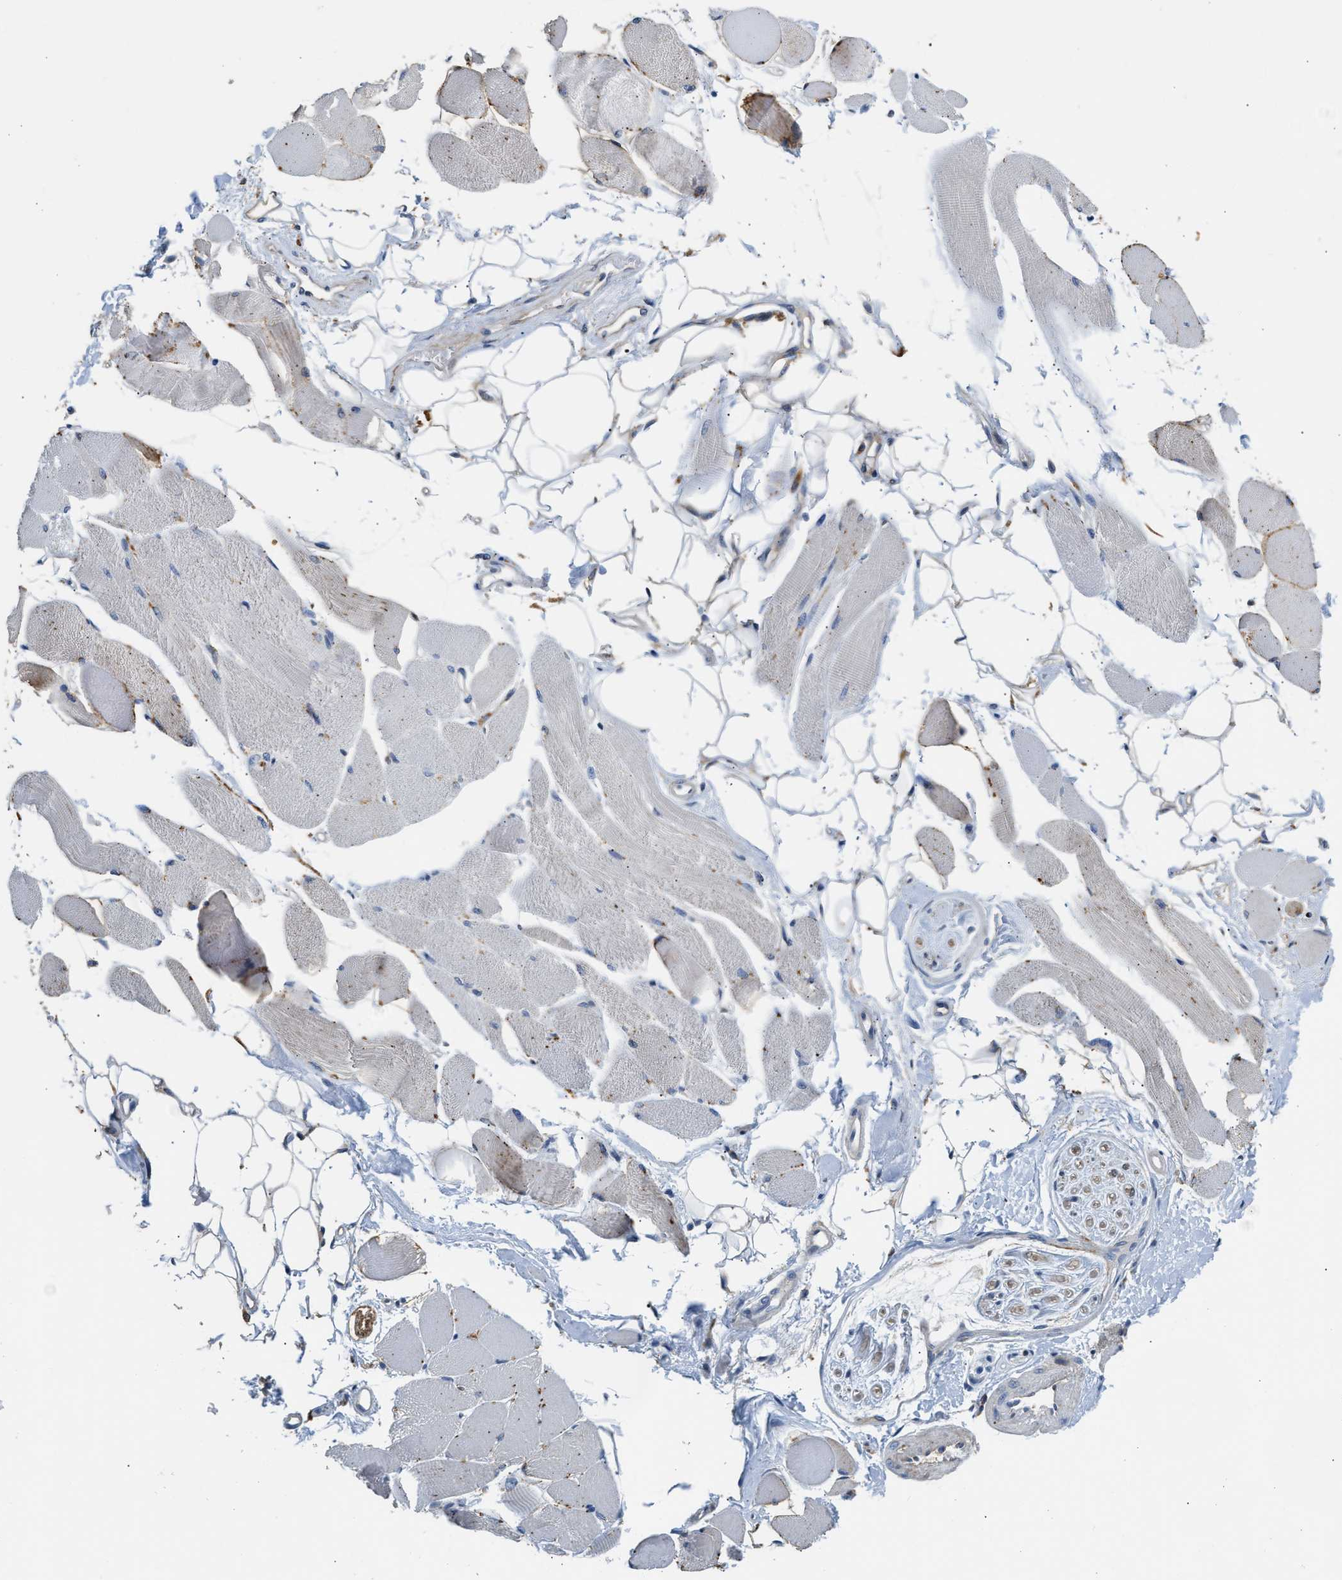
{"staining": {"intensity": "moderate", "quantity": "<25%", "location": "cytoplasmic/membranous"}, "tissue": "skeletal muscle", "cell_type": "Myocytes", "image_type": "normal", "snomed": [{"axis": "morphology", "description": "Normal tissue, NOS"}, {"axis": "topography", "description": "Skeletal muscle"}, {"axis": "topography", "description": "Peripheral nerve tissue"}], "caption": "A histopathology image showing moderate cytoplasmic/membranous positivity in about <25% of myocytes in normal skeletal muscle, as visualized by brown immunohistochemical staining.", "gene": "AMZ1", "patient": {"sex": "female", "age": 84}}